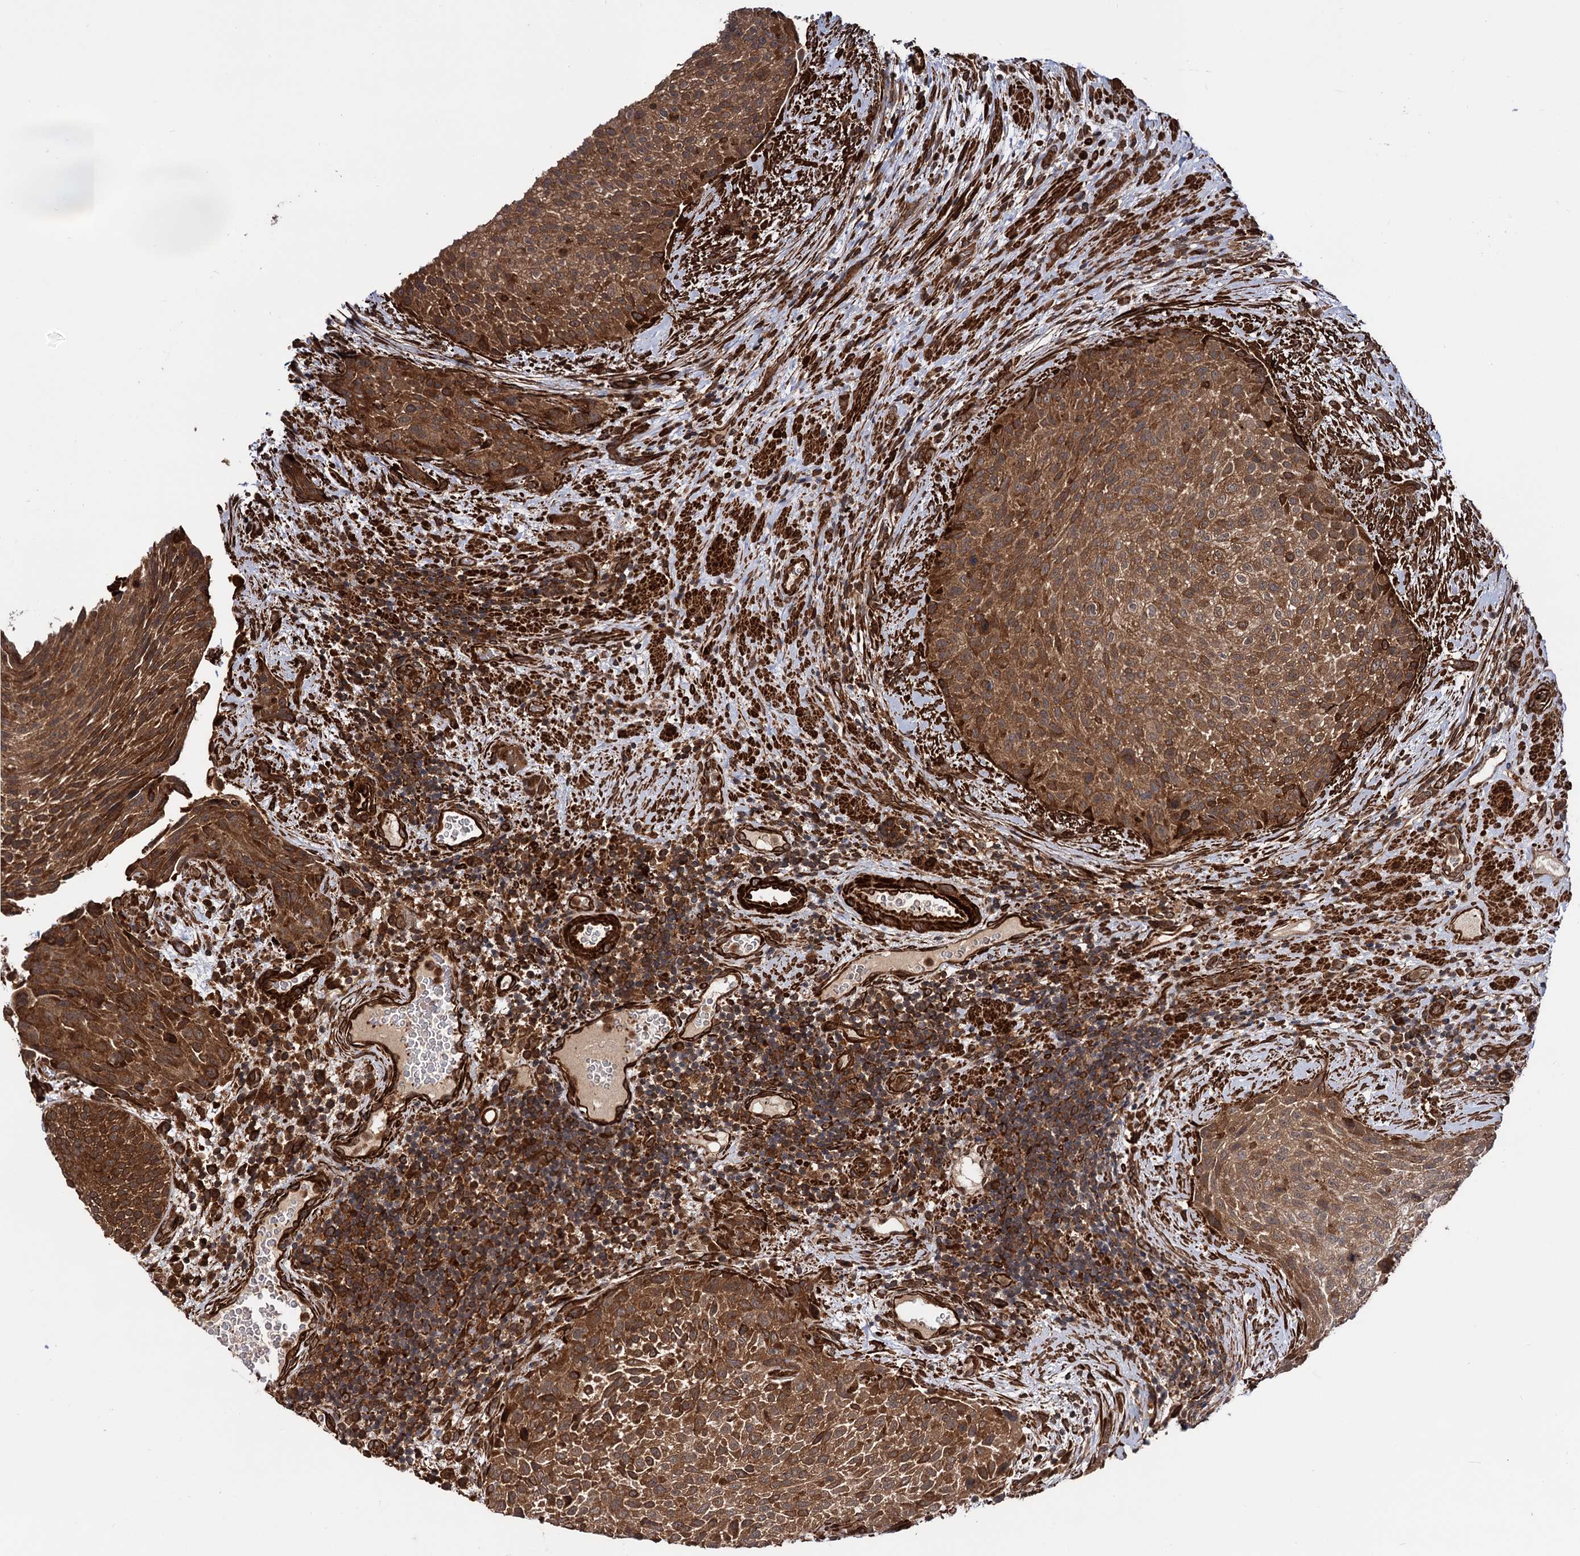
{"staining": {"intensity": "strong", "quantity": ">75%", "location": "cytoplasmic/membranous"}, "tissue": "urothelial cancer", "cell_type": "Tumor cells", "image_type": "cancer", "snomed": [{"axis": "morphology", "description": "Normal tissue, NOS"}, {"axis": "morphology", "description": "Urothelial carcinoma, NOS"}, {"axis": "topography", "description": "Urinary bladder"}, {"axis": "topography", "description": "Peripheral nerve tissue"}], "caption": "Transitional cell carcinoma tissue displays strong cytoplasmic/membranous expression in about >75% of tumor cells, visualized by immunohistochemistry.", "gene": "ATP8B4", "patient": {"sex": "male", "age": 35}}